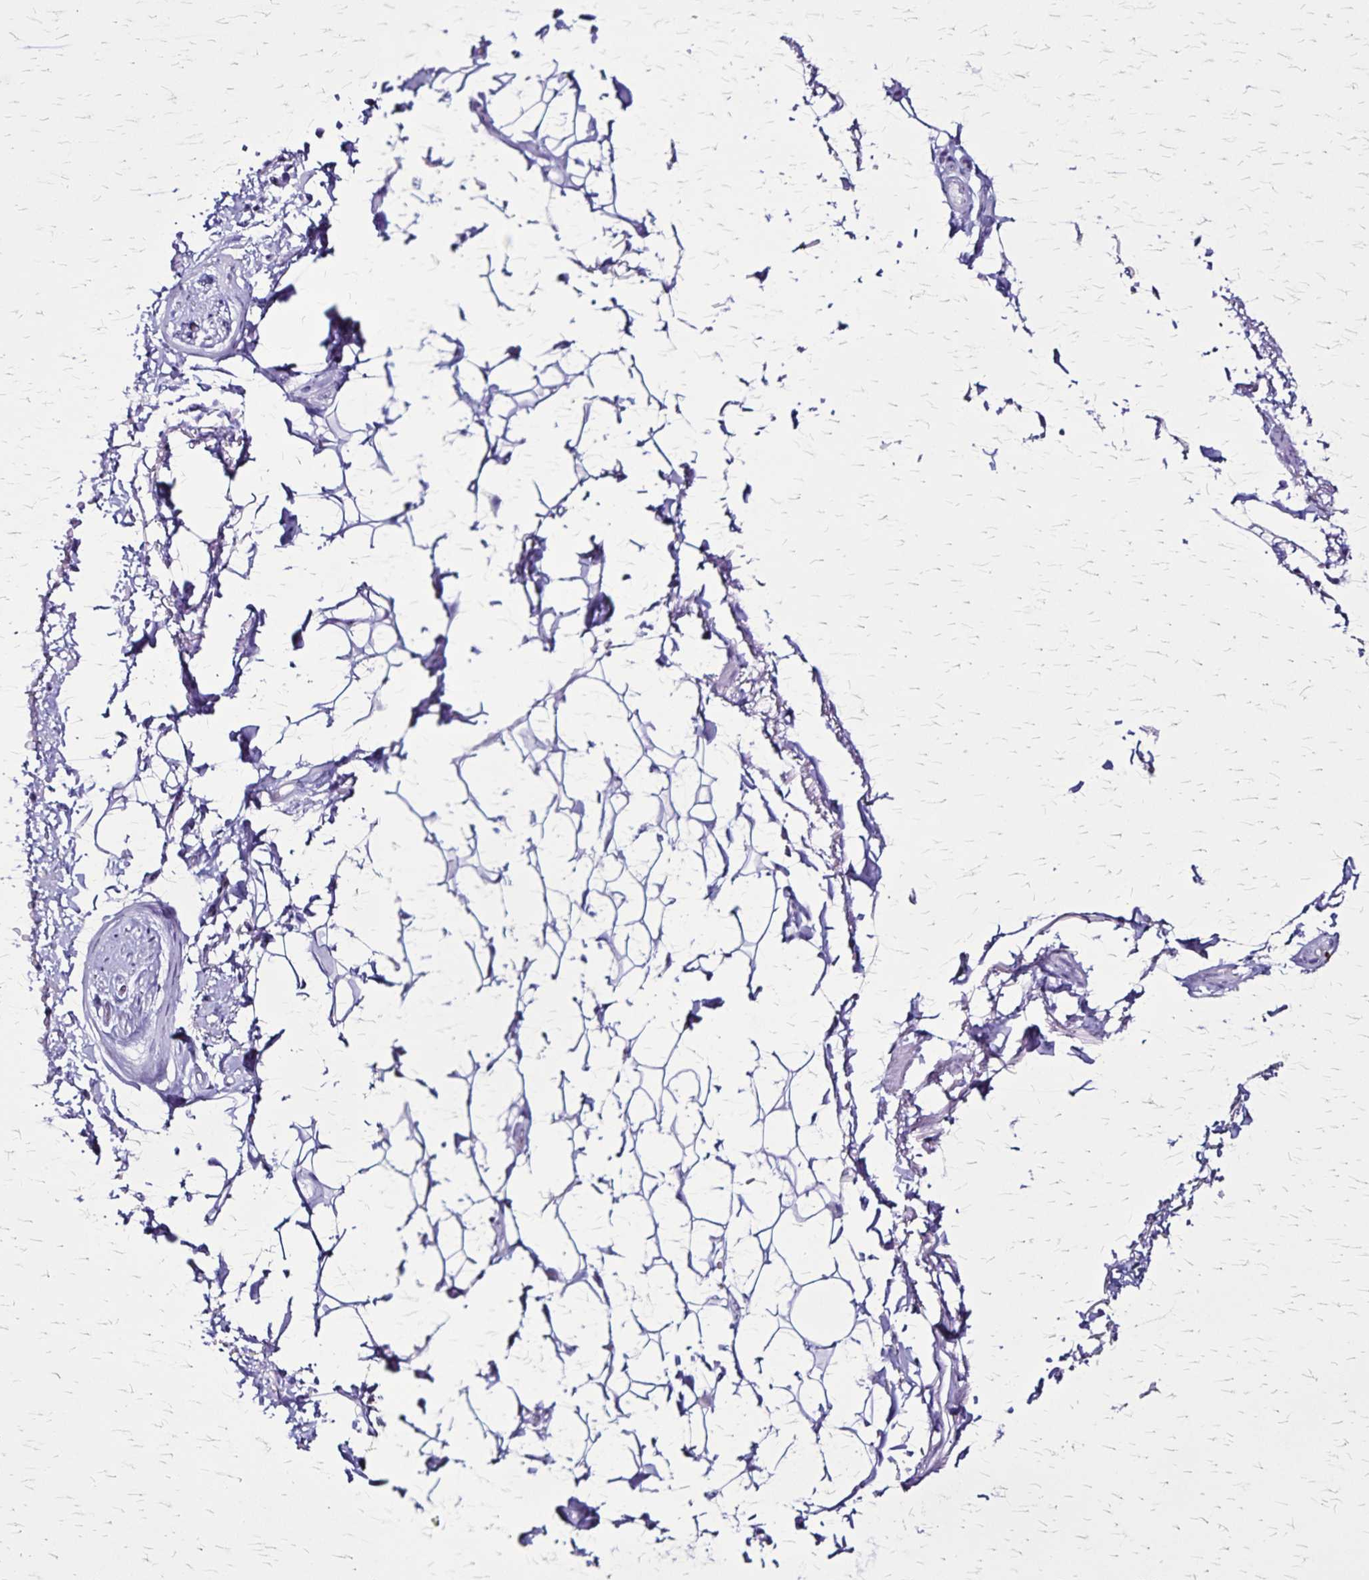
{"staining": {"intensity": "negative", "quantity": "none", "location": "none"}, "tissue": "adipose tissue", "cell_type": "Adipocytes", "image_type": "normal", "snomed": [{"axis": "morphology", "description": "Normal tissue, NOS"}, {"axis": "topography", "description": "Anal"}, {"axis": "topography", "description": "Peripheral nerve tissue"}], "caption": "Adipose tissue was stained to show a protein in brown. There is no significant positivity in adipocytes. (DAB (3,3'-diaminobenzidine) IHC, high magnification).", "gene": "KRT2", "patient": {"sex": "male", "age": 51}}